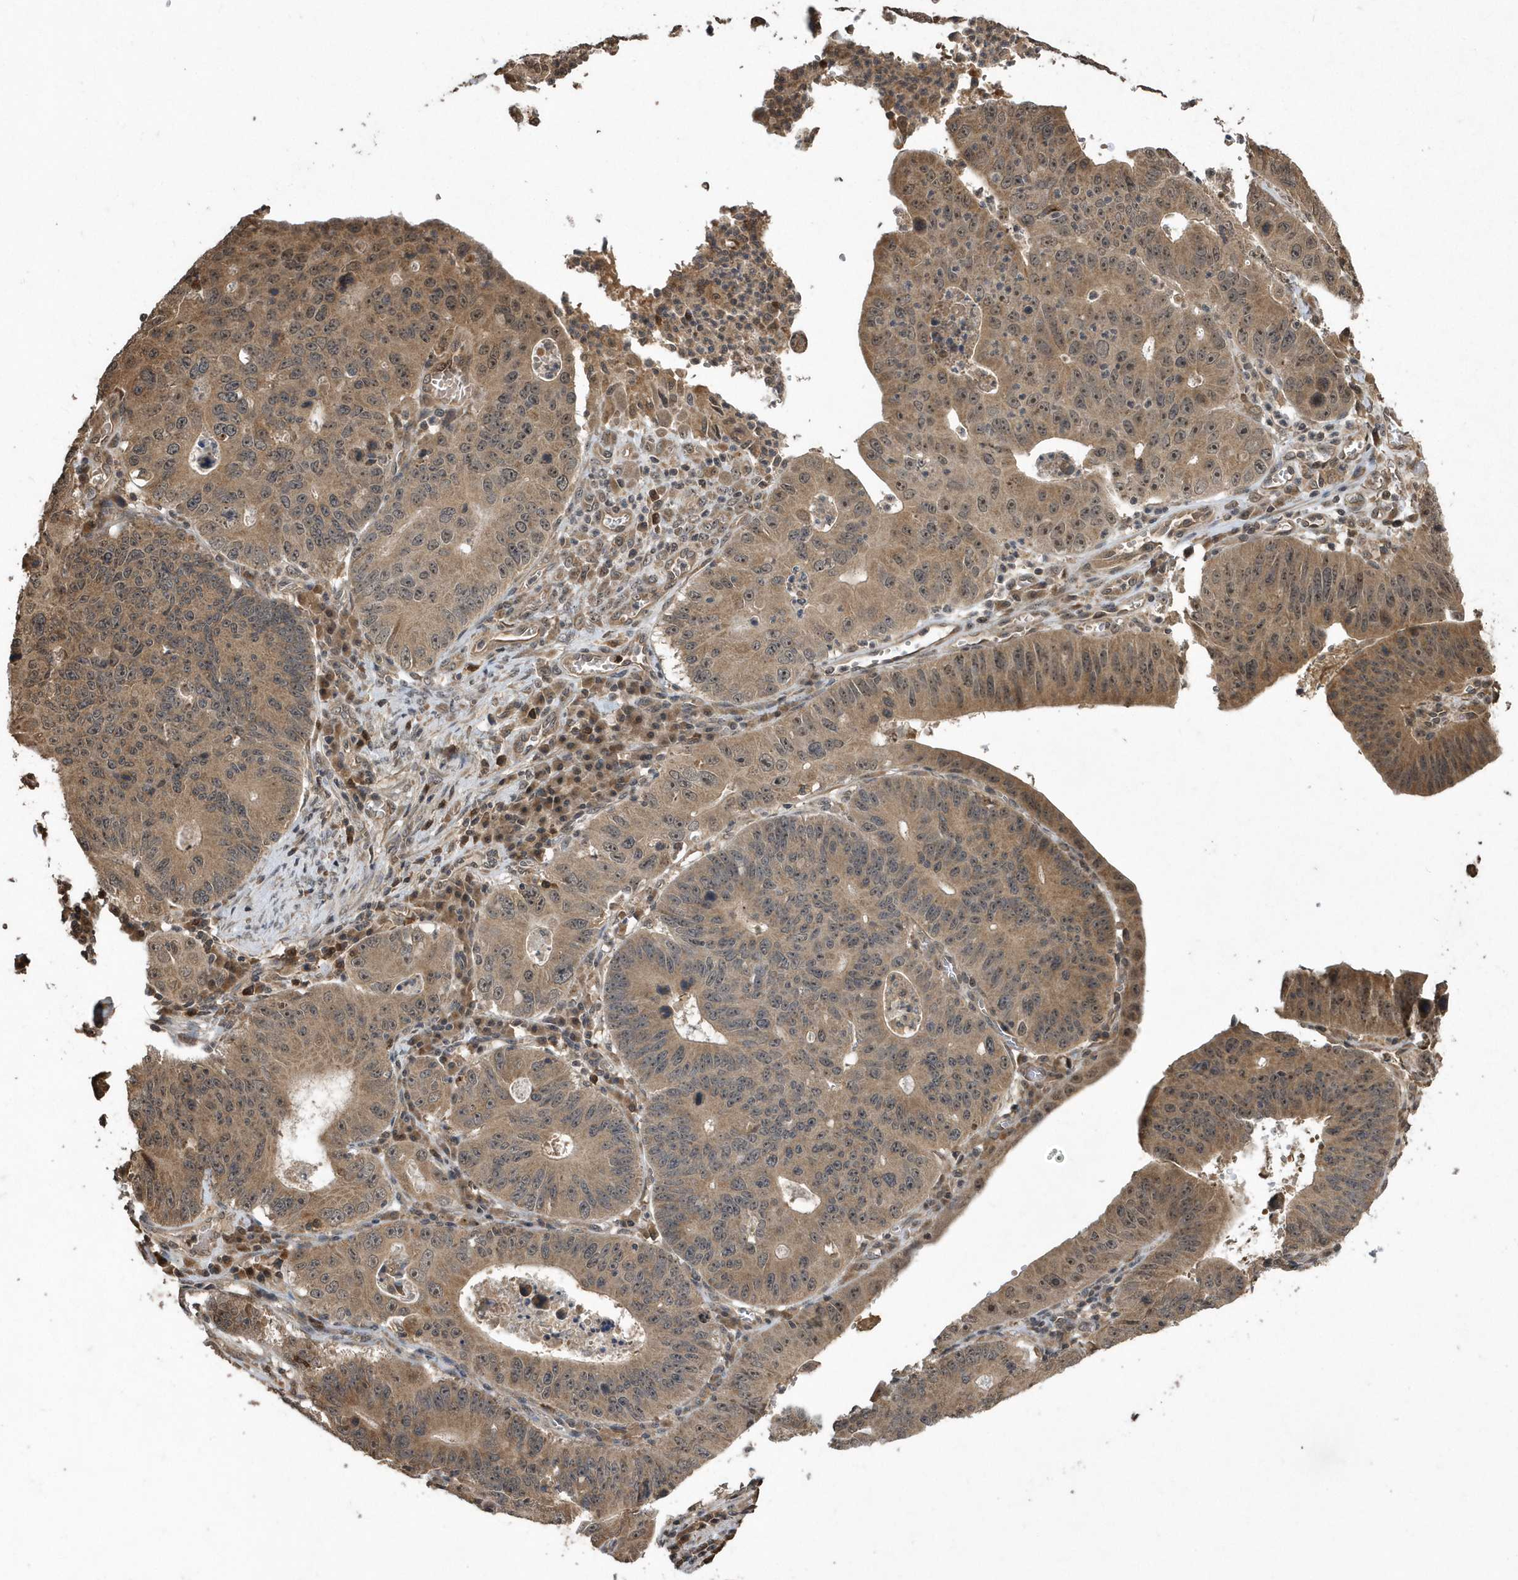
{"staining": {"intensity": "moderate", "quantity": ">75%", "location": "cytoplasmic/membranous,nuclear"}, "tissue": "stomach cancer", "cell_type": "Tumor cells", "image_type": "cancer", "snomed": [{"axis": "morphology", "description": "Adenocarcinoma, NOS"}, {"axis": "topography", "description": "Stomach"}], "caption": "IHC image of neoplastic tissue: human stomach adenocarcinoma stained using IHC shows medium levels of moderate protein expression localized specifically in the cytoplasmic/membranous and nuclear of tumor cells, appearing as a cytoplasmic/membranous and nuclear brown color.", "gene": "WASHC5", "patient": {"sex": "male", "age": 59}}